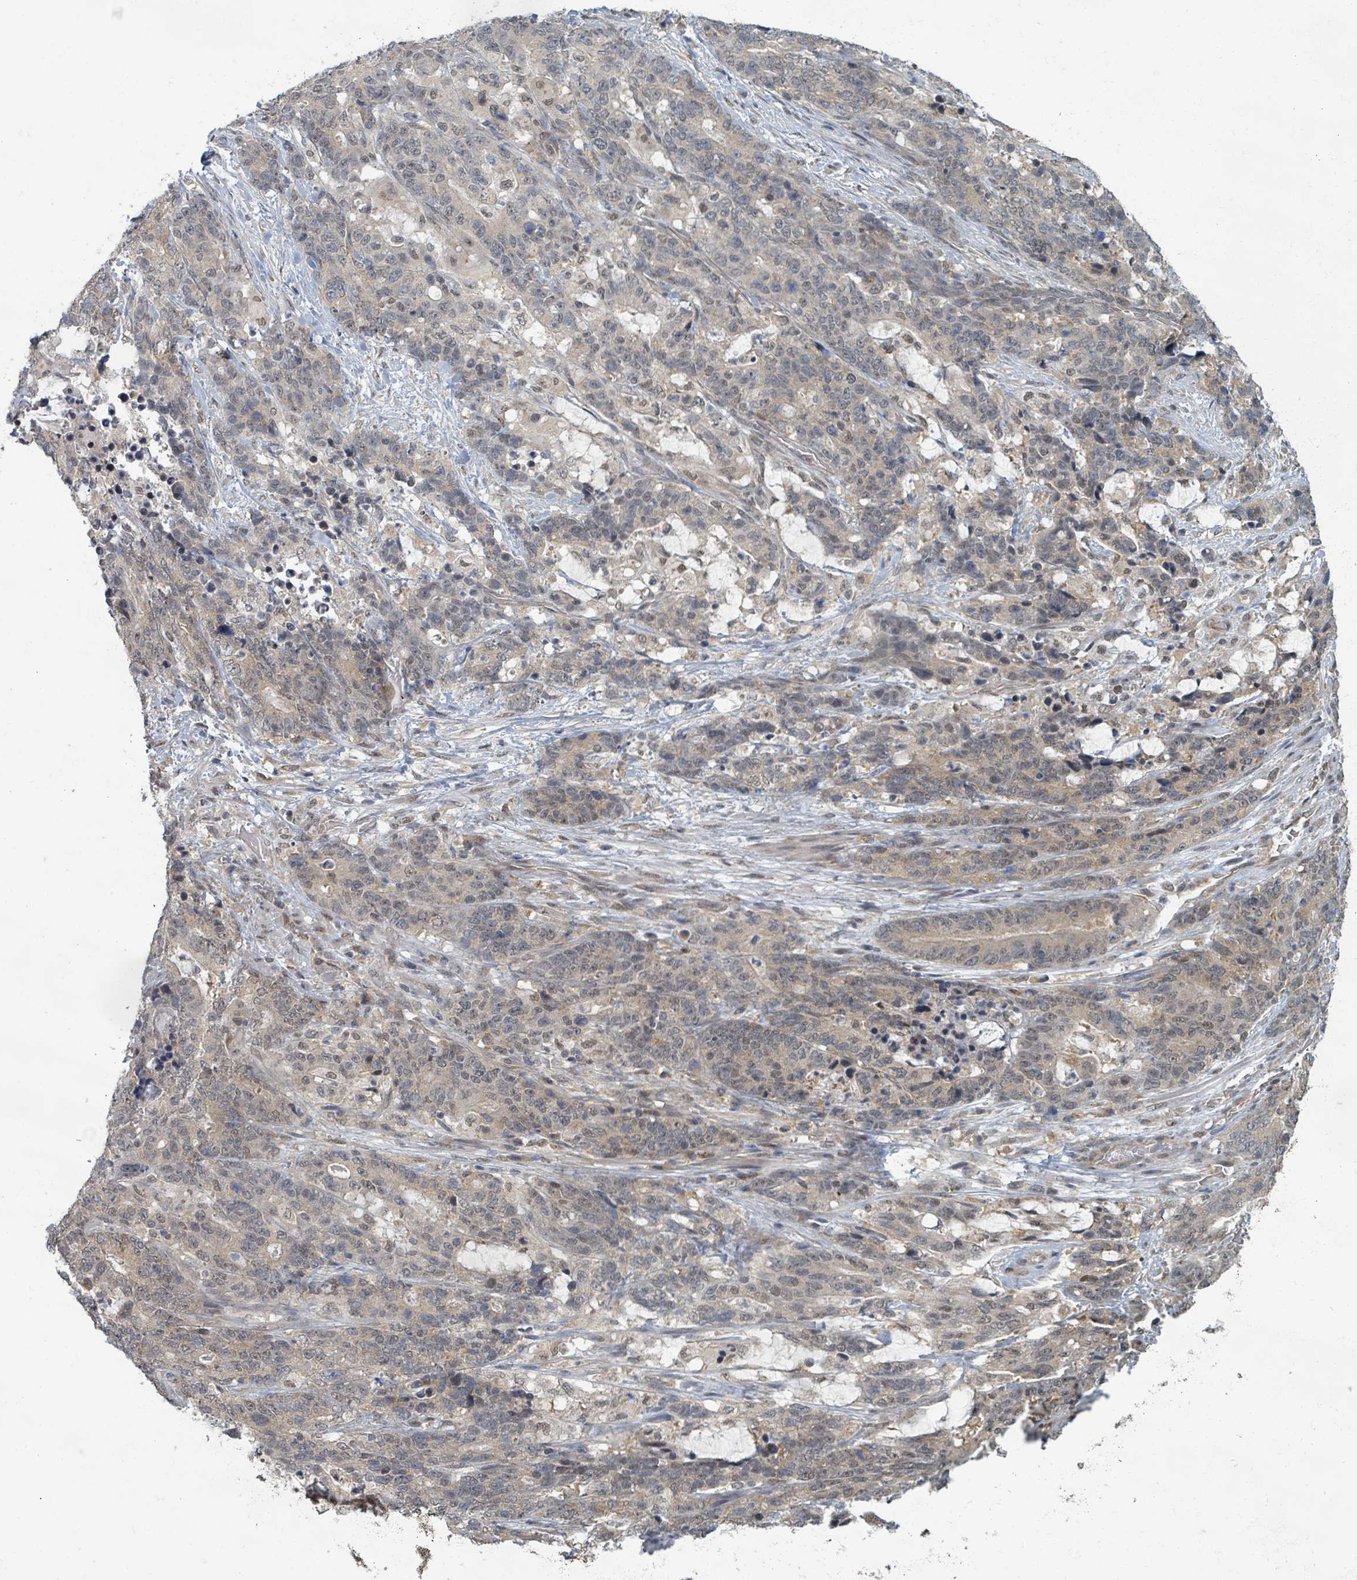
{"staining": {"intensity": "weak", "quantity": "25%-75%", "location": "cytoplasmic/membranous,nuclear"}, "tissue": "stomach cancer", "cell_type": "Tumor cells", "image_type": "cancer", "snomed": [{"axis": "morphology", "description": "Normal tissue, NOS"}, {"axis": "morphology", "description": "Adenocarcinoma, NOS"}, {"axis": "topography", "description": "Stomach"}], "caption": "Protein positivity by immunohistochemistry (IHC) displays weak cytoplasmic/membranous and nuclear expression in approximately 25%-75% of tumor cells in stomach cancer.", "gene": "INTS15", "patient": {"sex": "female", "age": 64}}